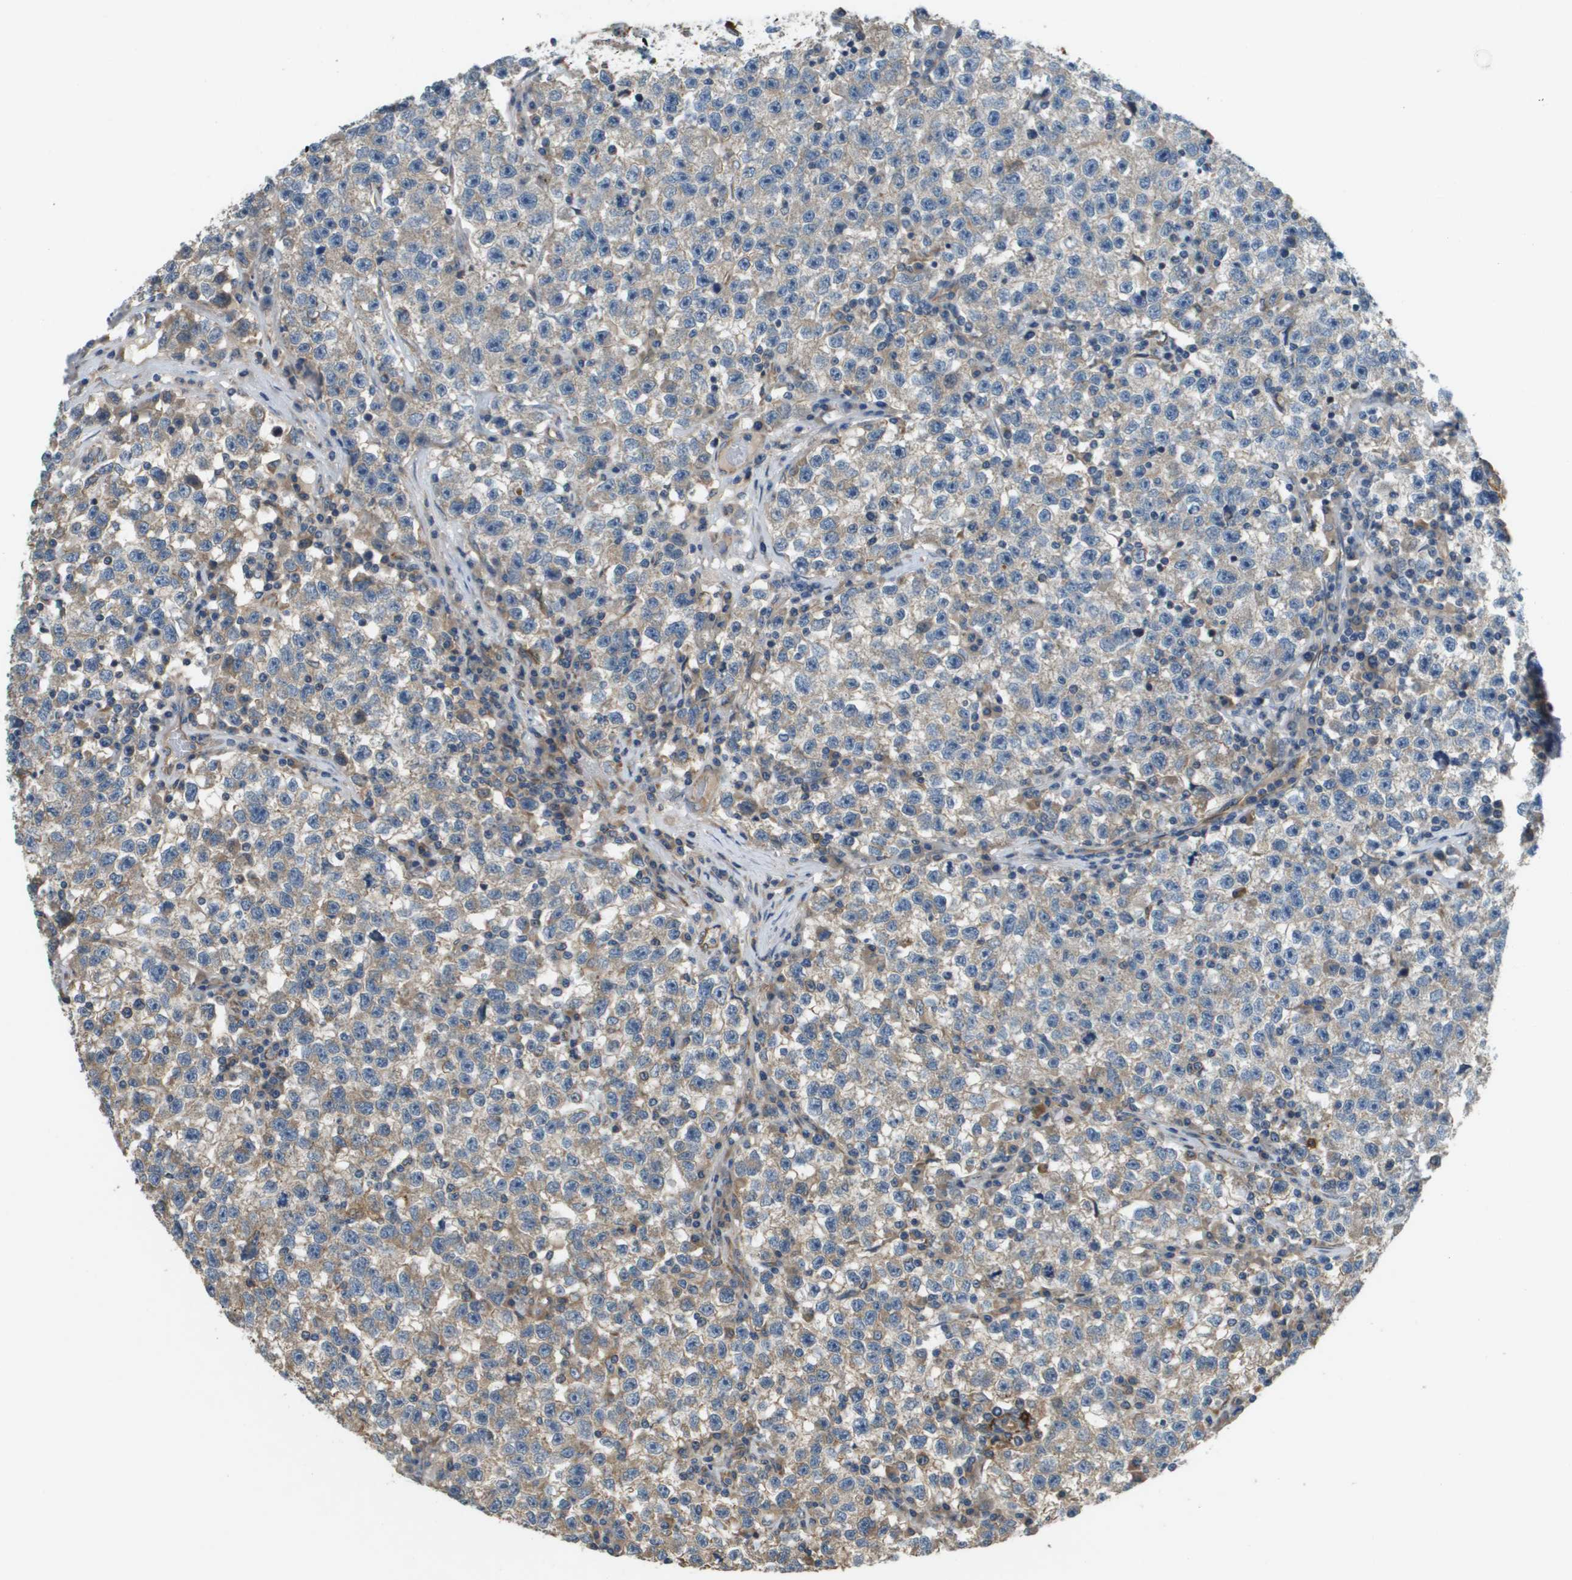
{"staining": {"intensity": "weak", "quantity": "25%-75%", "location": "cytoplasmic/membranous"}, "tissue": "testis cancer", "cell_type": "Tumor cells", "image_type": "cancer", "snomed": [{"axis": "morphology", "description": "Seminoma, NOS"}, {"axis": "topography", "description": "Testis"}], "caption": "Weak cytoplasmic/membranous protein positivity is appreciated in approximately 25%-75% of tumor cells in testis seminoma. The staining was performed using DAB (3,3'-diaminobenzidine), with brown indicating positive protein expression. Nuclei are stained blue with hematoxylin.", "gene": "SAMSN1", "patient": {"sex": "male", "age": 22}}